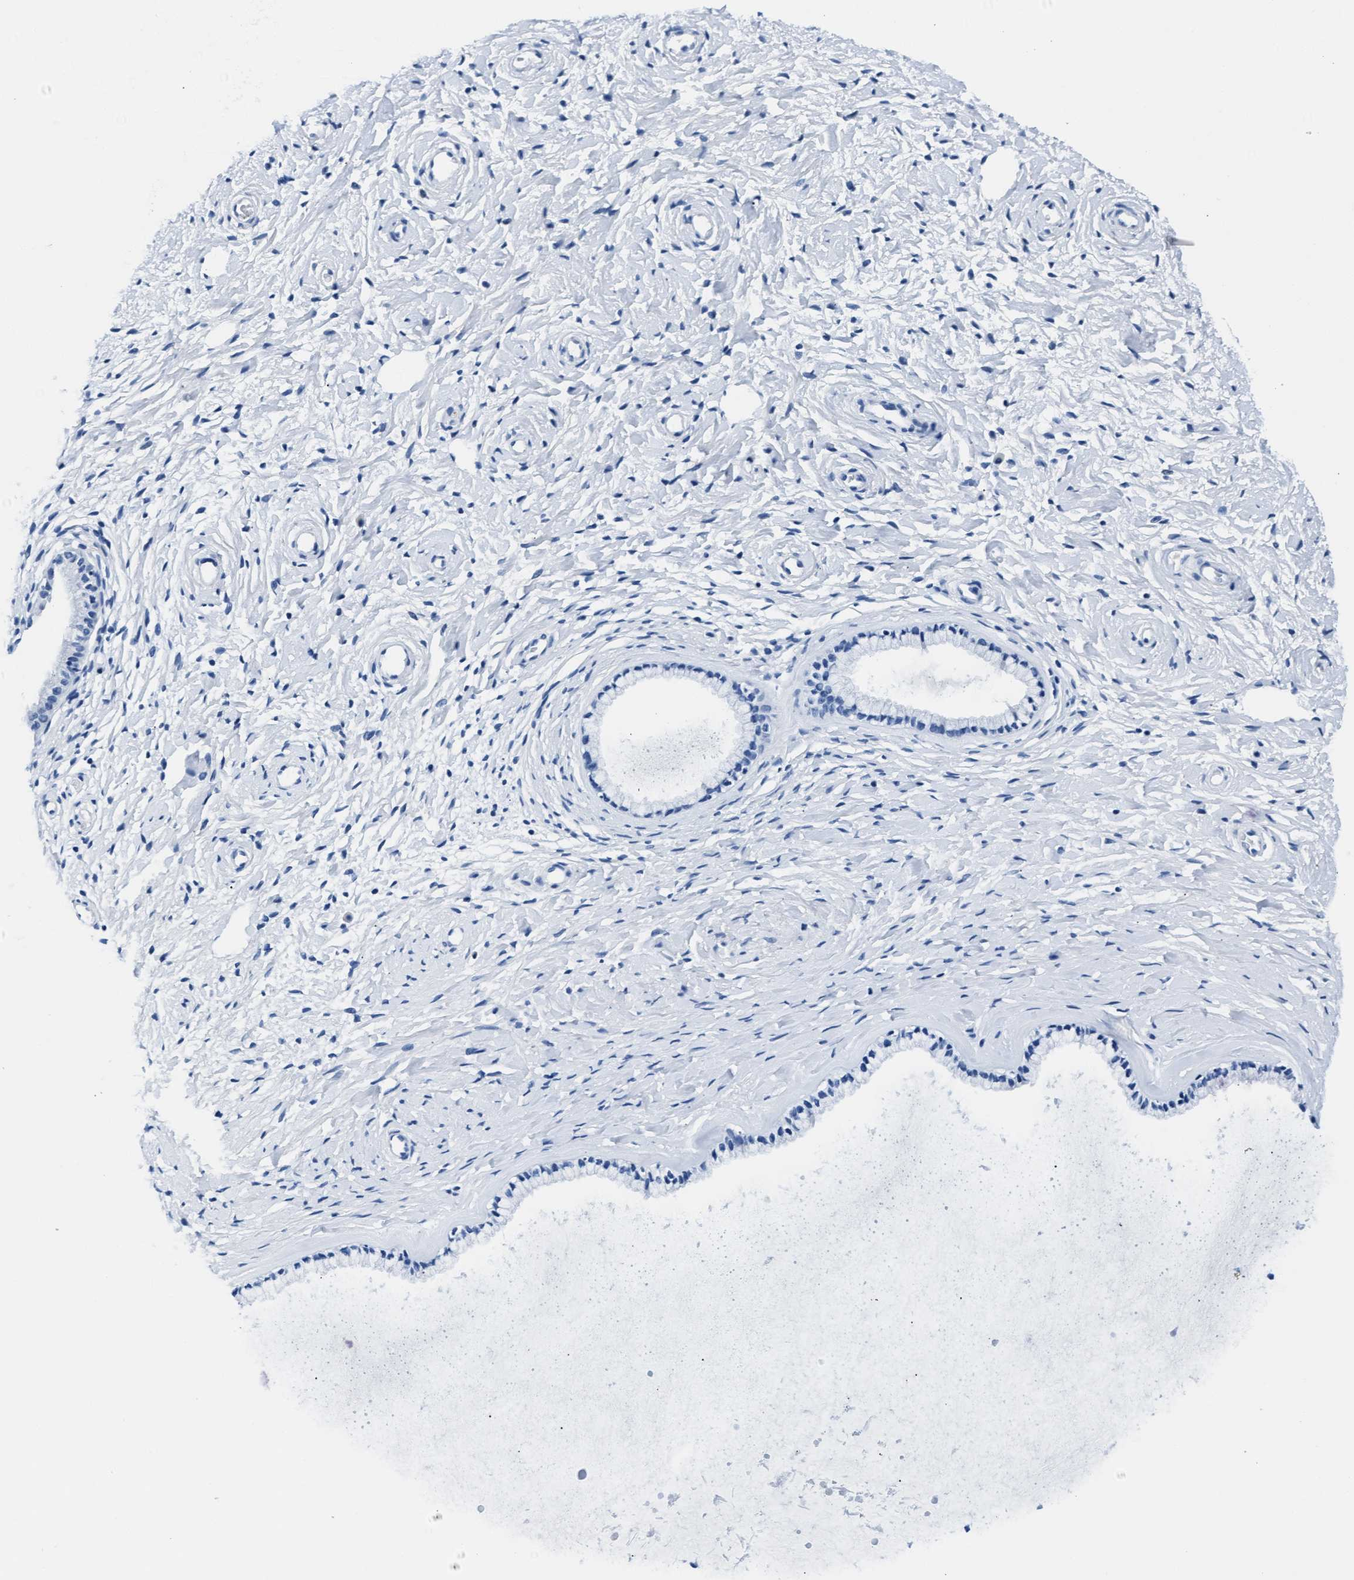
{"staining": {"intensity": "negative", "quantity": "none", "location": "none"}, "tissue": "cervix", "cell_type": "Glandular cells", "image_type": "normal", "snomed": [{"axis": "morphology", "description": "Normal tissue, NOS"}, {"axis": "topography", "description": "Cervix"}], "caption": "Immunohistochemical staining of unremarkable human cervix shows no significant expression in glandular cells. (Brightfield microscopy of DAB immunohistochemistry at high magnification).", "gene": "MMP8", "patient": {"sex": "female", "age": 72}}